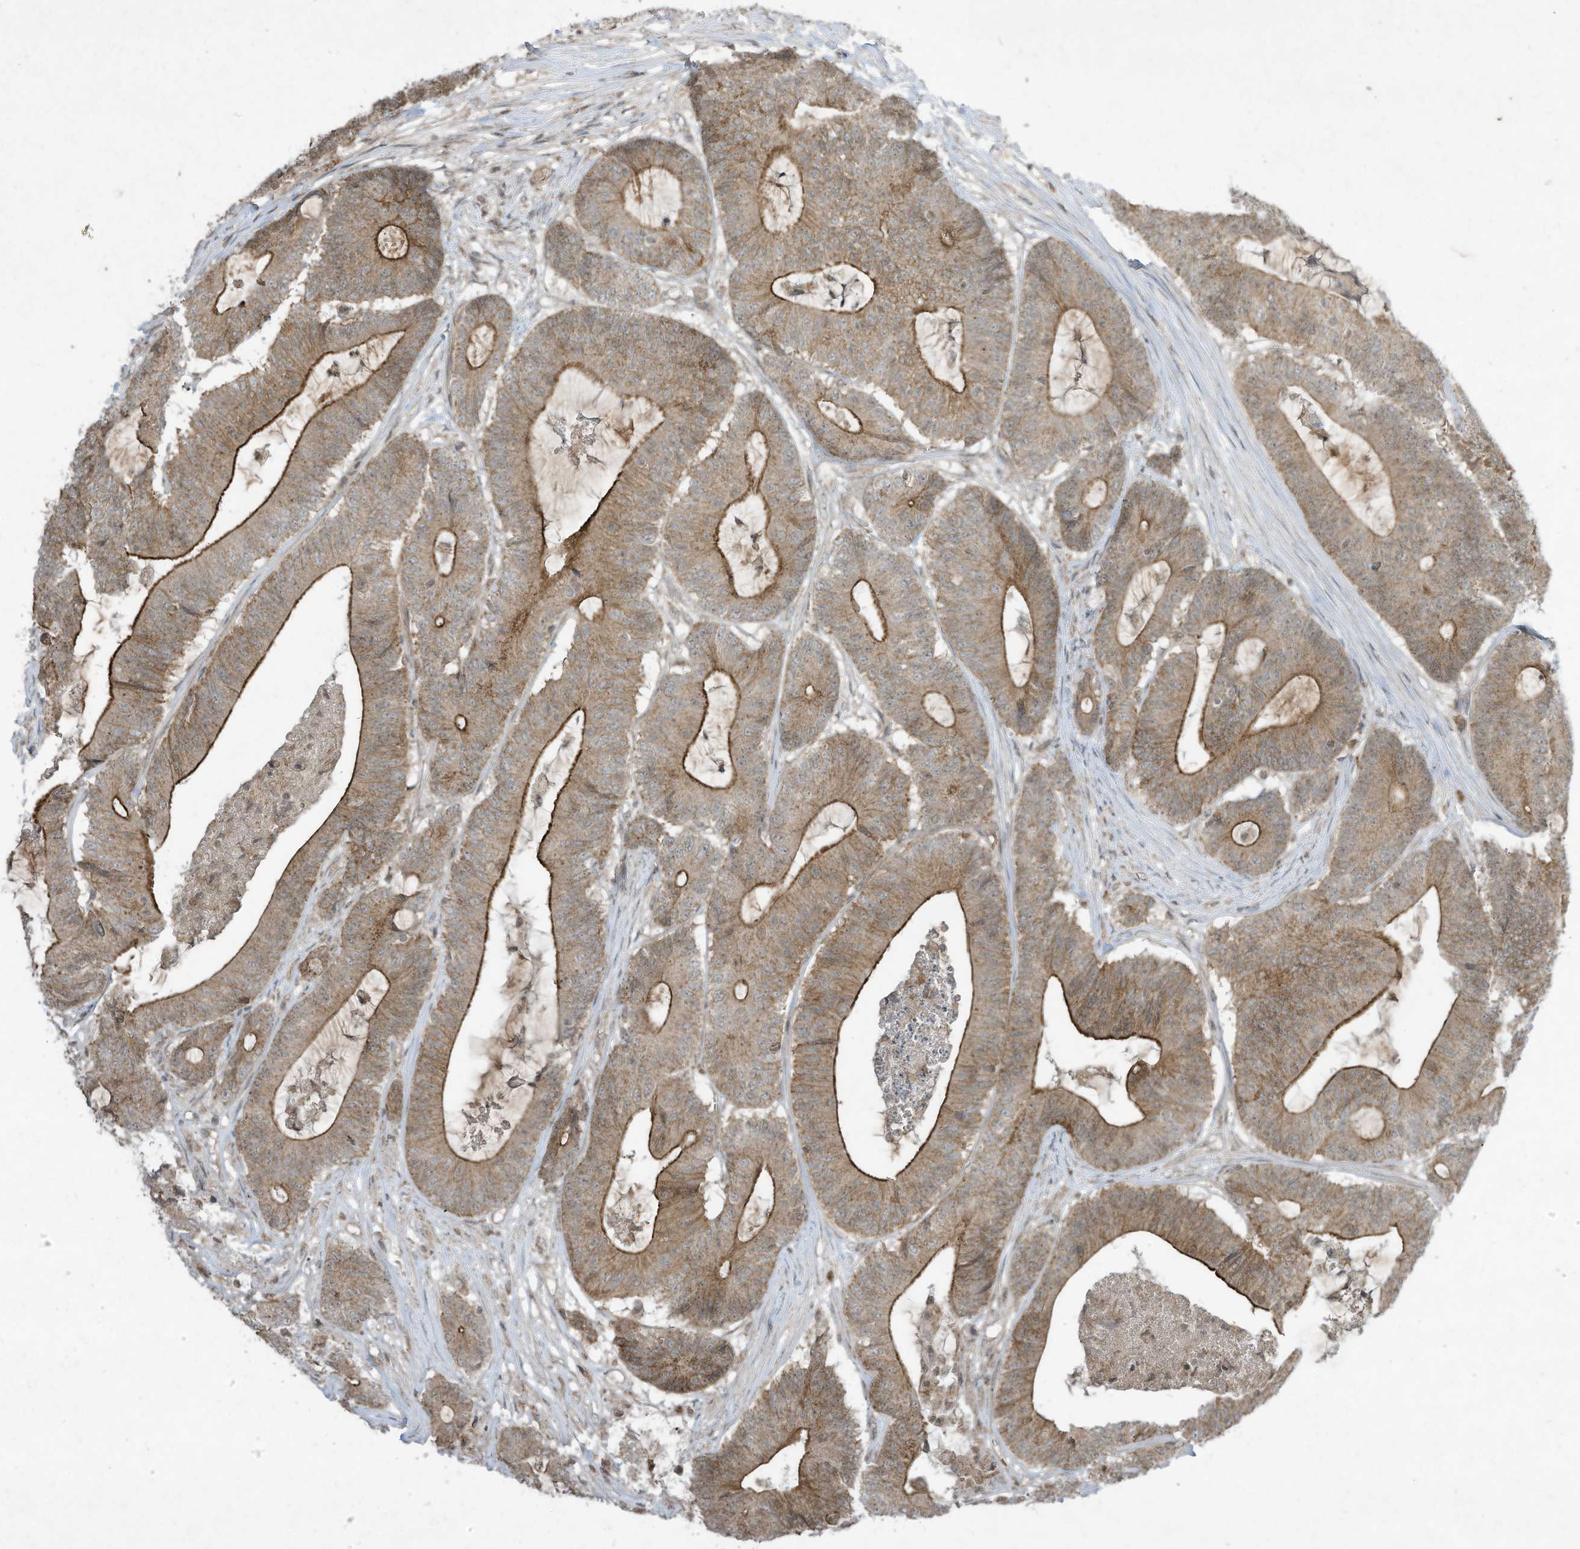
{"staining": {"intensity": "moderate", "quantity": ">75%", "location": "cytoplasmic/membranous"}, "tissue": "colorectal cancer", "cell_type": "Tumor cells", "image_type": "cancer", "snomed": [{"axis": "morphology", "description": "Adenocarcinoma, NOS"}, {"axis": "topography", "description": "Colon"}], "caption": "An immunohistochemistry (IHC) image of neoplastic tissue is shown. Protein staining in brown labels moderate cytoplasmic/membranous positivity in colorectal adenocarcinoma within tumor cells.", "gene": "MATN2", "patient": {"sex": "female", "age": 84}}